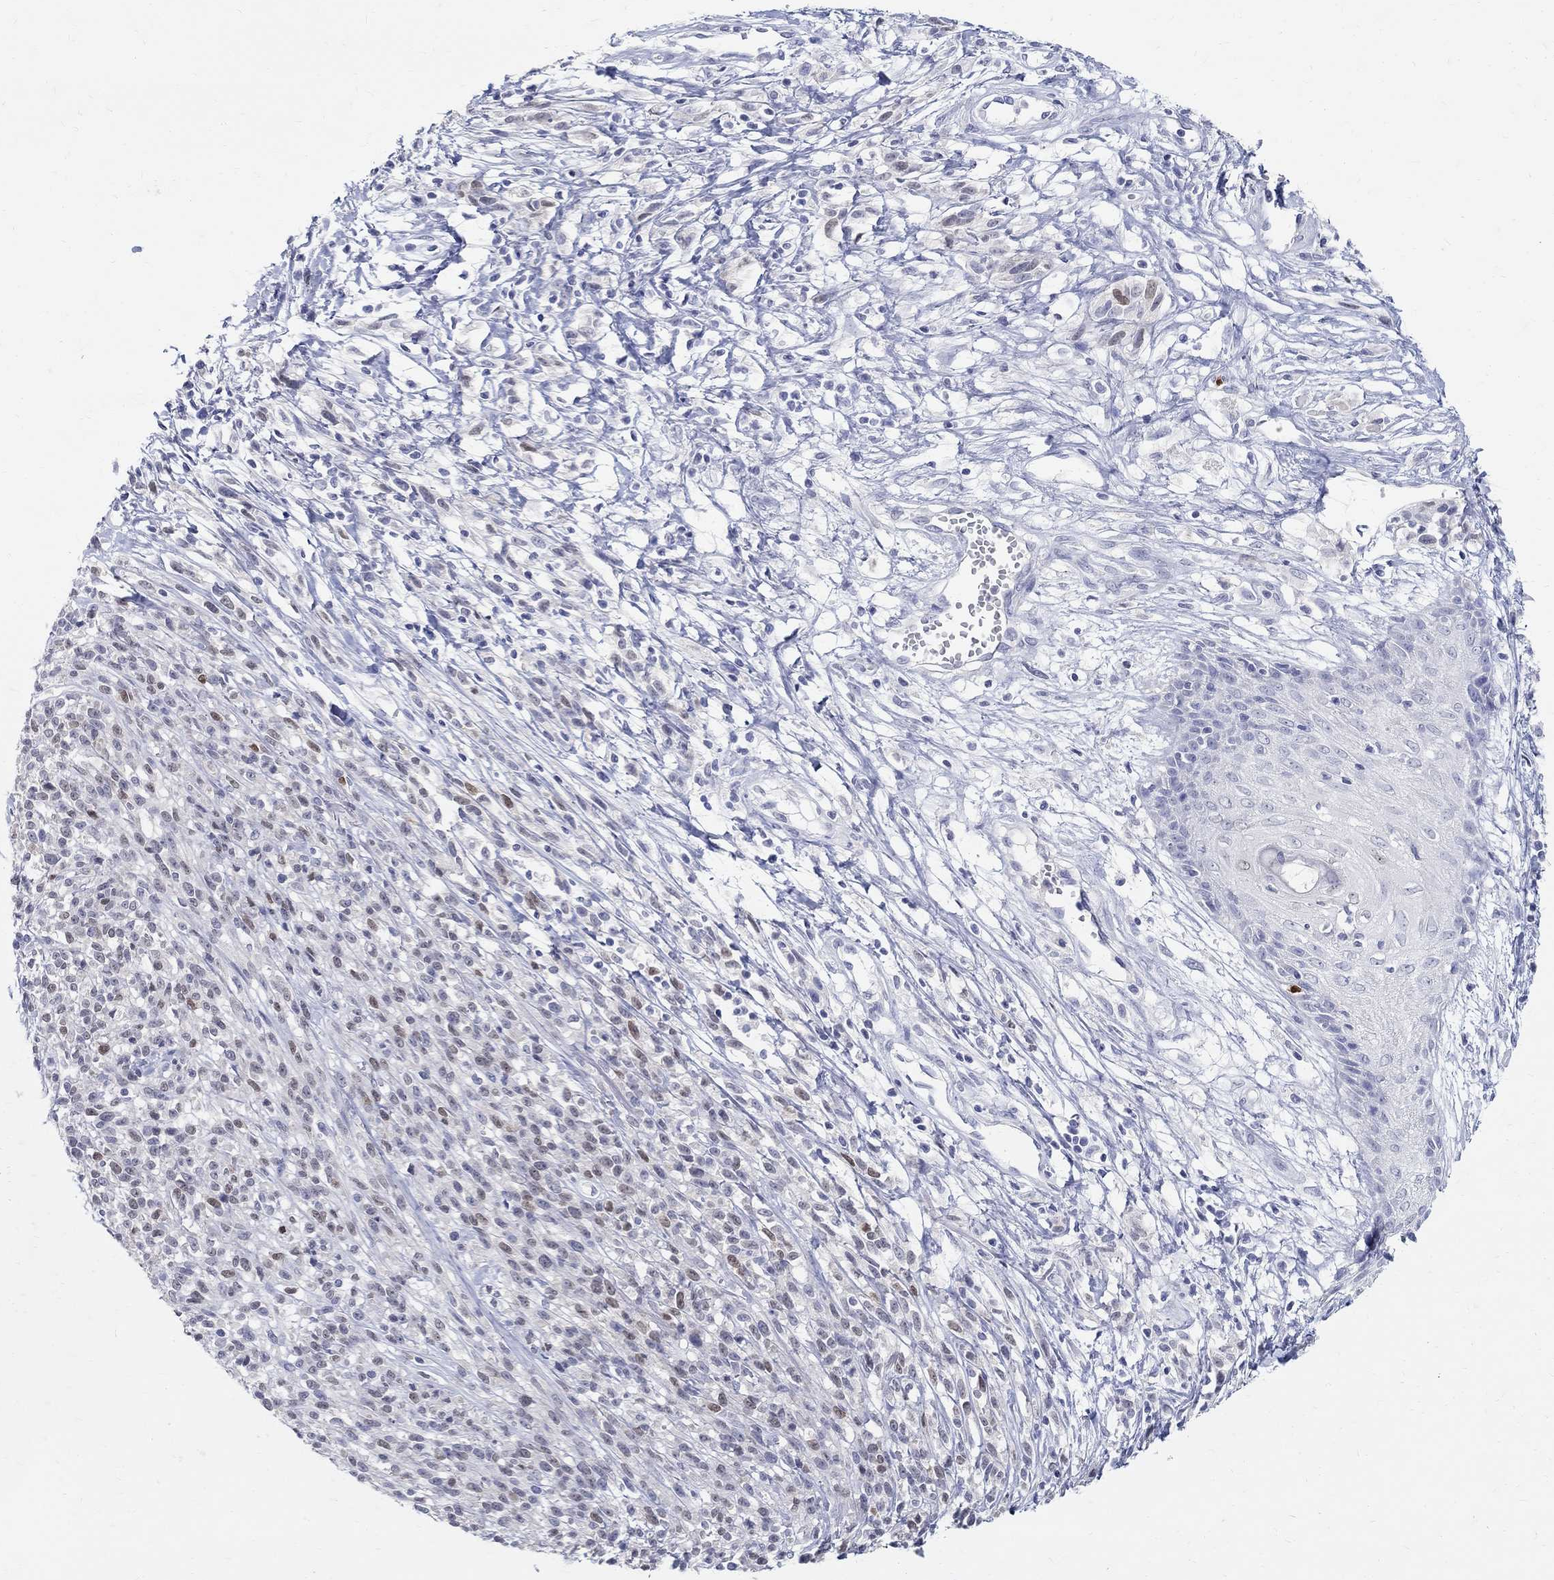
{"staining": {"intensity": "moderate", "quantity": "<25%", "location": "nuclear"}, "tissue": "melanoma", "cell_type": "Tumor cells", "image_type": "cancer", "snomed": [{"axis": "morphology", "description": "Malignant melanoma, NOS"}, {"axis": "topography", "description": "Skin"}, {"axis": "topography", "description": "Skin of trunk"}], "caption": "Human malignant melanoma stained with a protein marker exhibits moderate staining in tumor cells.", "gene": "SOX2", "patient": {"sex": "male", "age": 74}}